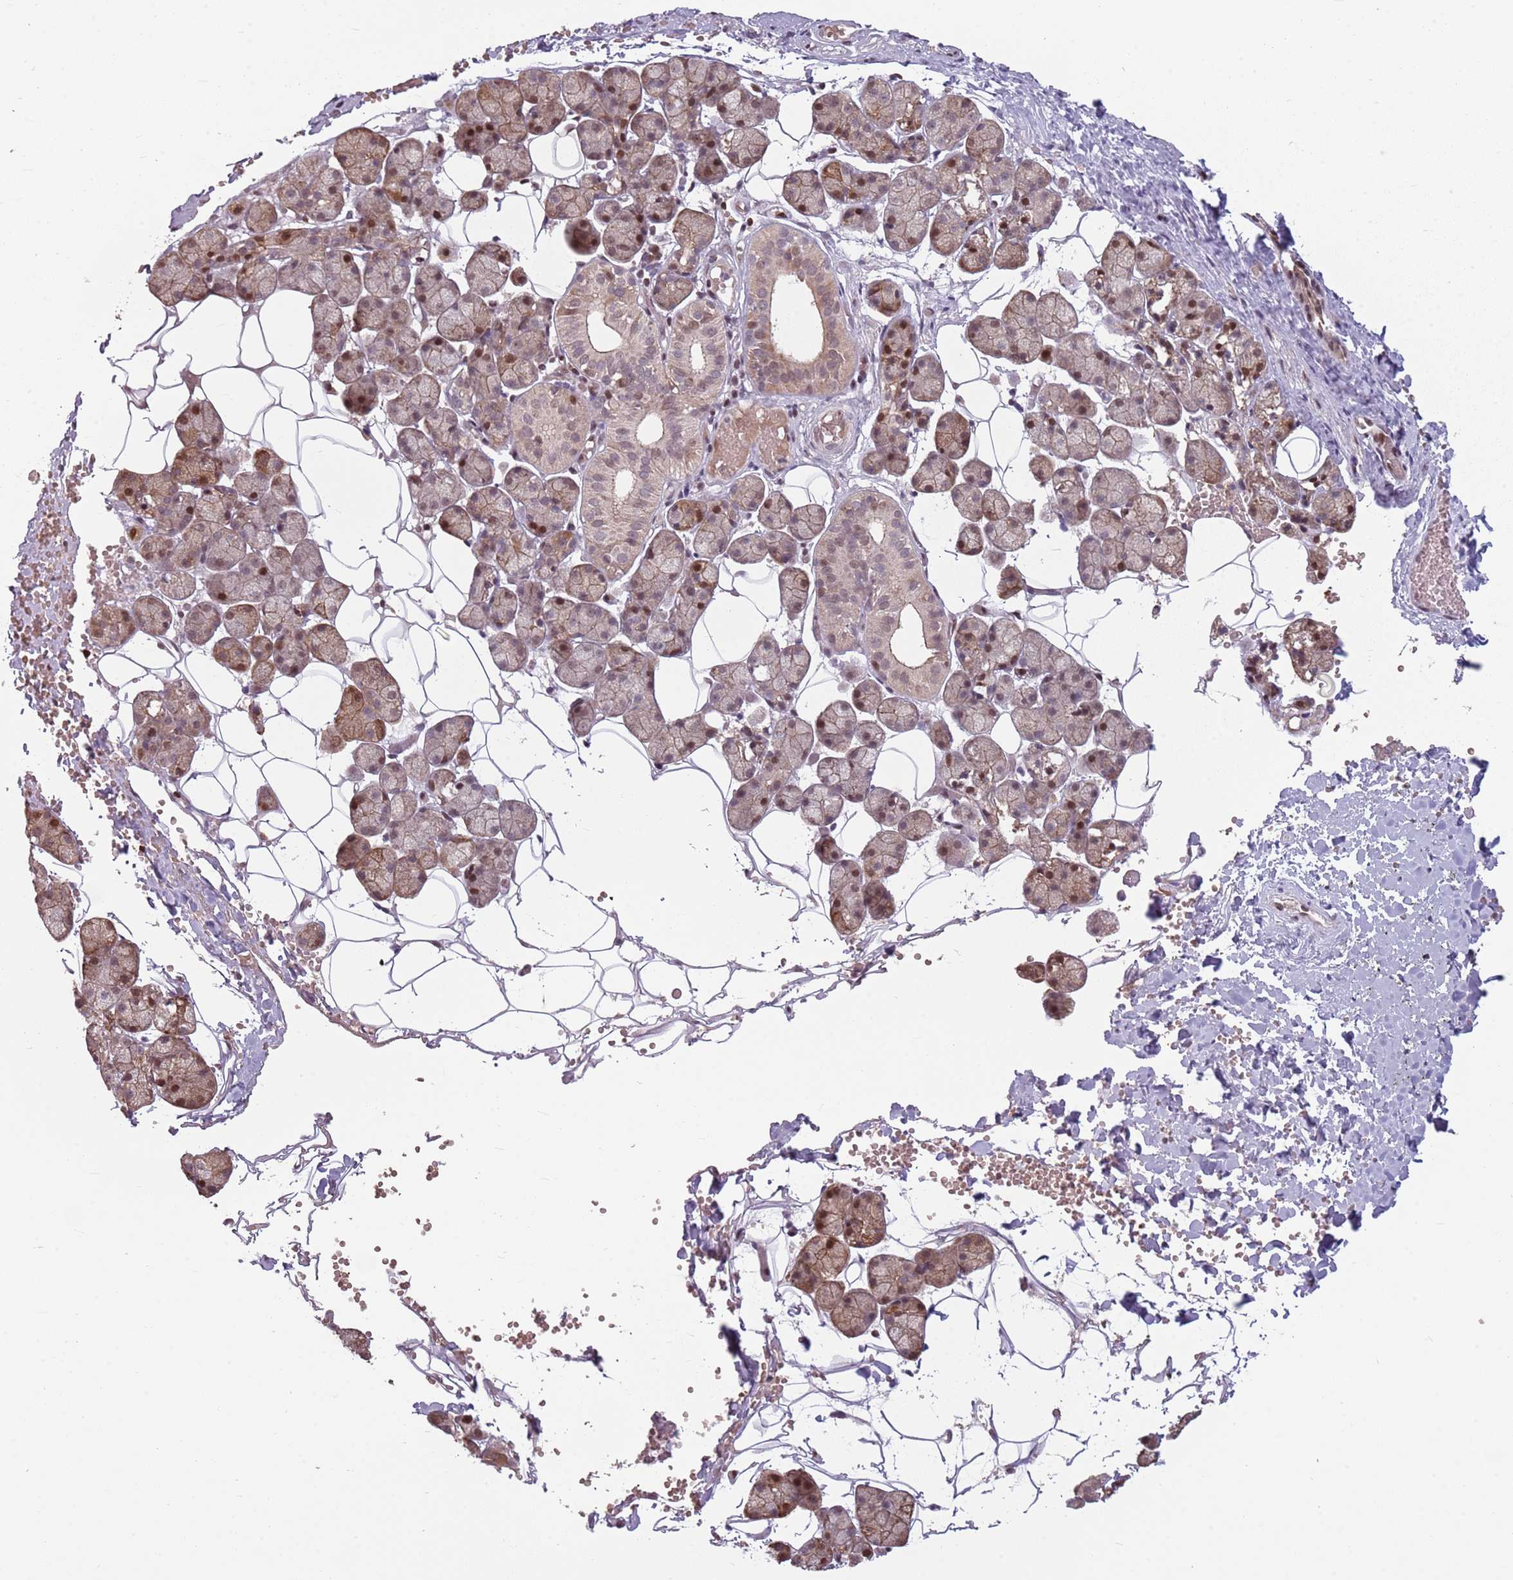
{"staining": {"intensity": "moderate", "quantity": ">75%", "location": "cytoplasmic/membranous,nuclear"}, "tissue": "salivary gland", "cell_type": "Glandular cells", "image_type": "normal", "snomed": [{"axis": "morphology", "description": "Normal tissue, NOS"}, {"axis": "topography", "description": "Salivary gland"}], "caption": "A micrograph of salivary gland stained for a protein exhibits moderate cytoplasmic/membranous,nuclear brown staining in glandular cells.", "gene": "ADGRG1", "patient": {"sex": "female", "age": 33}}